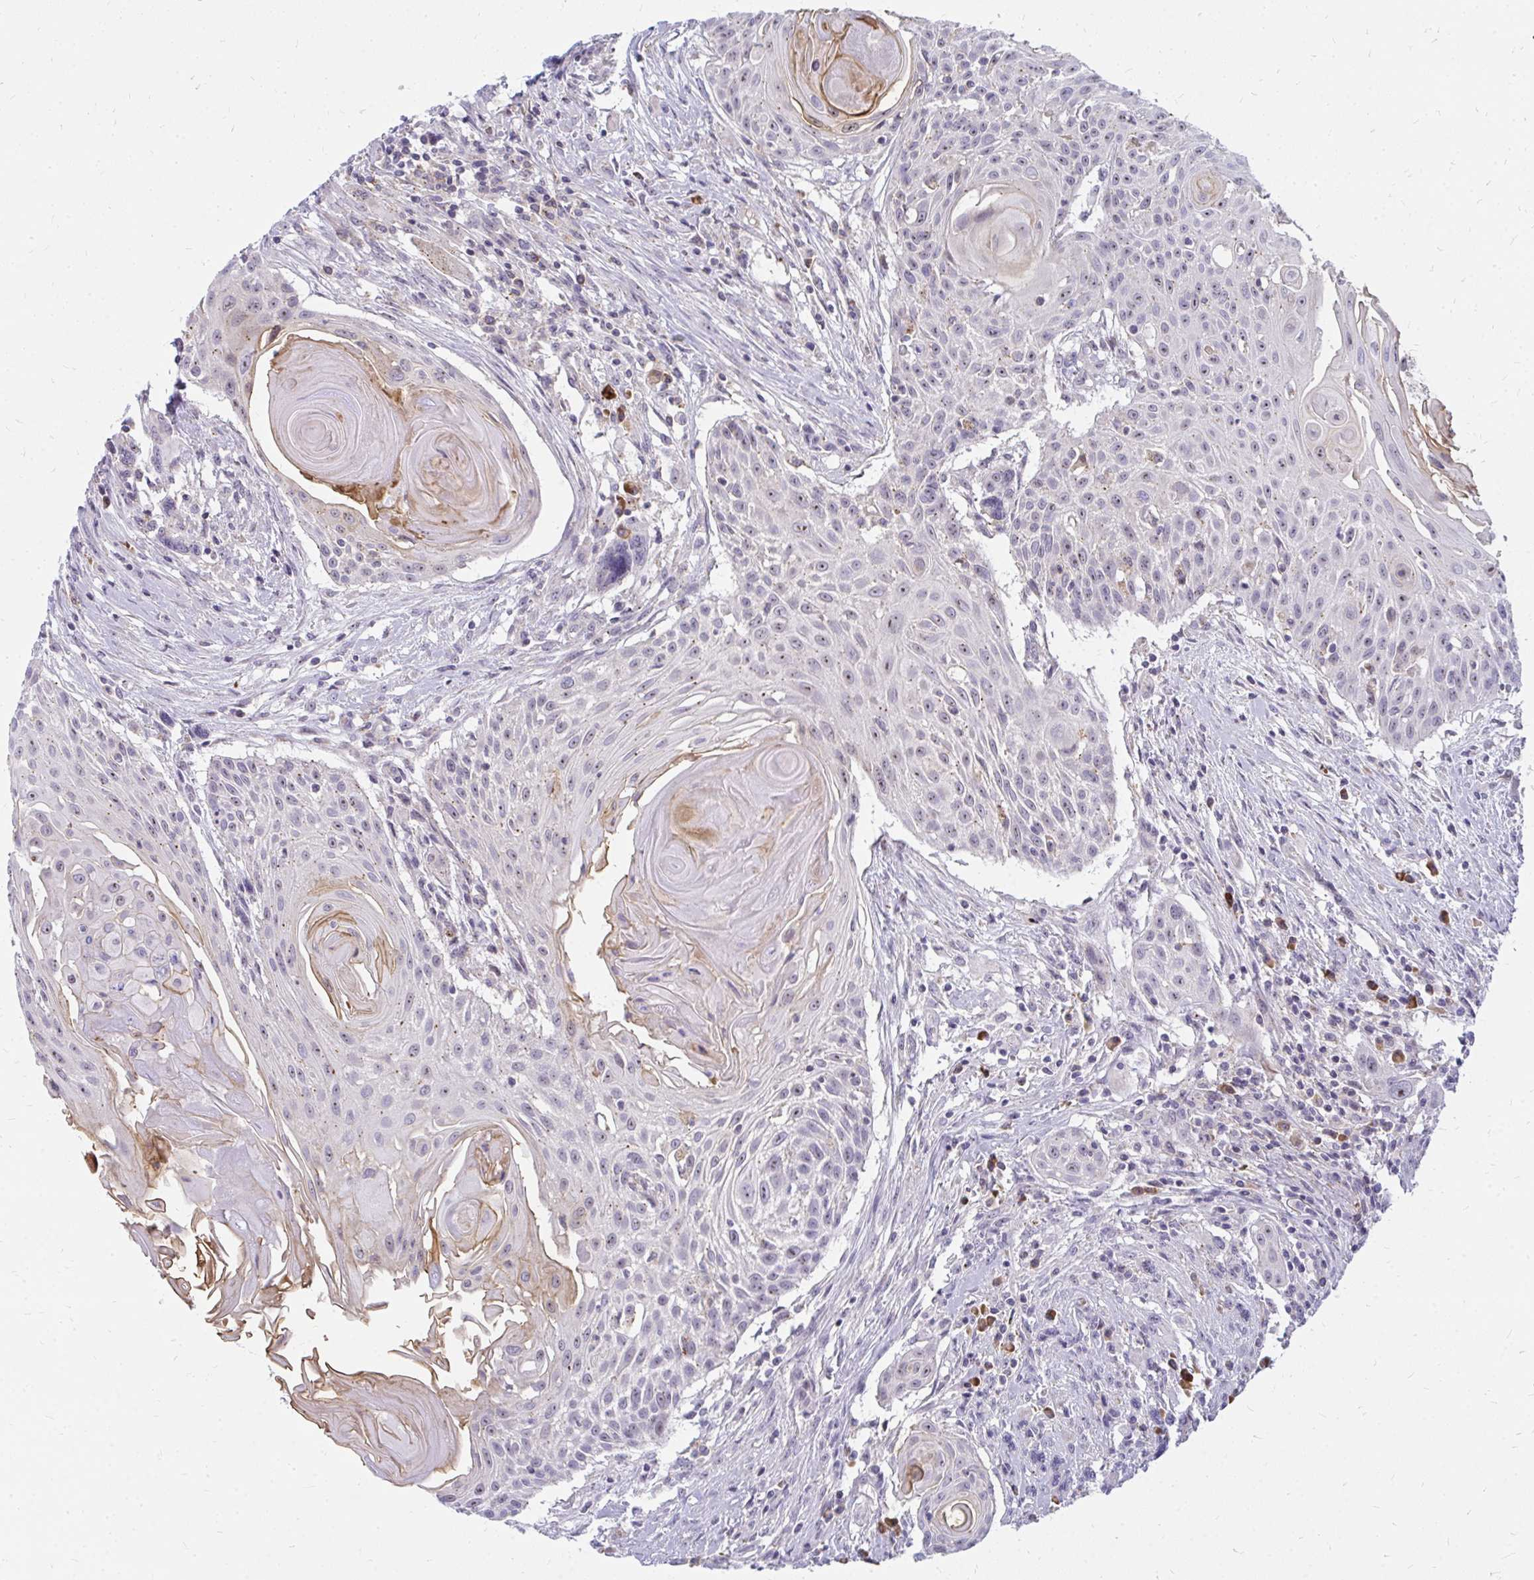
{"staining": {"intensity": "weak", "quantity": "<25%", "location": "nuclear"}, "tissue": "head and neck cancer", "cell_type": "Tumor cells", "image_type": "cancer", "snomed": [{"axis": "morphology", "description": "Squamous cell carcinoma, NOS"}, {"axis": "topography", "description": "Lymph node"}, {"axis": "topography", "description": "Salivary gland"}, {"axis": "topography", "description": "Head-Neck"}], "caption": "Human squamous cell carcinoma (head and neck) stained for a protein using immunohistochemistry (IHC) exhibits no staining in tumor cells.", "gene": "FAM9A", "patient": {"sex": "female", "age": 74}}